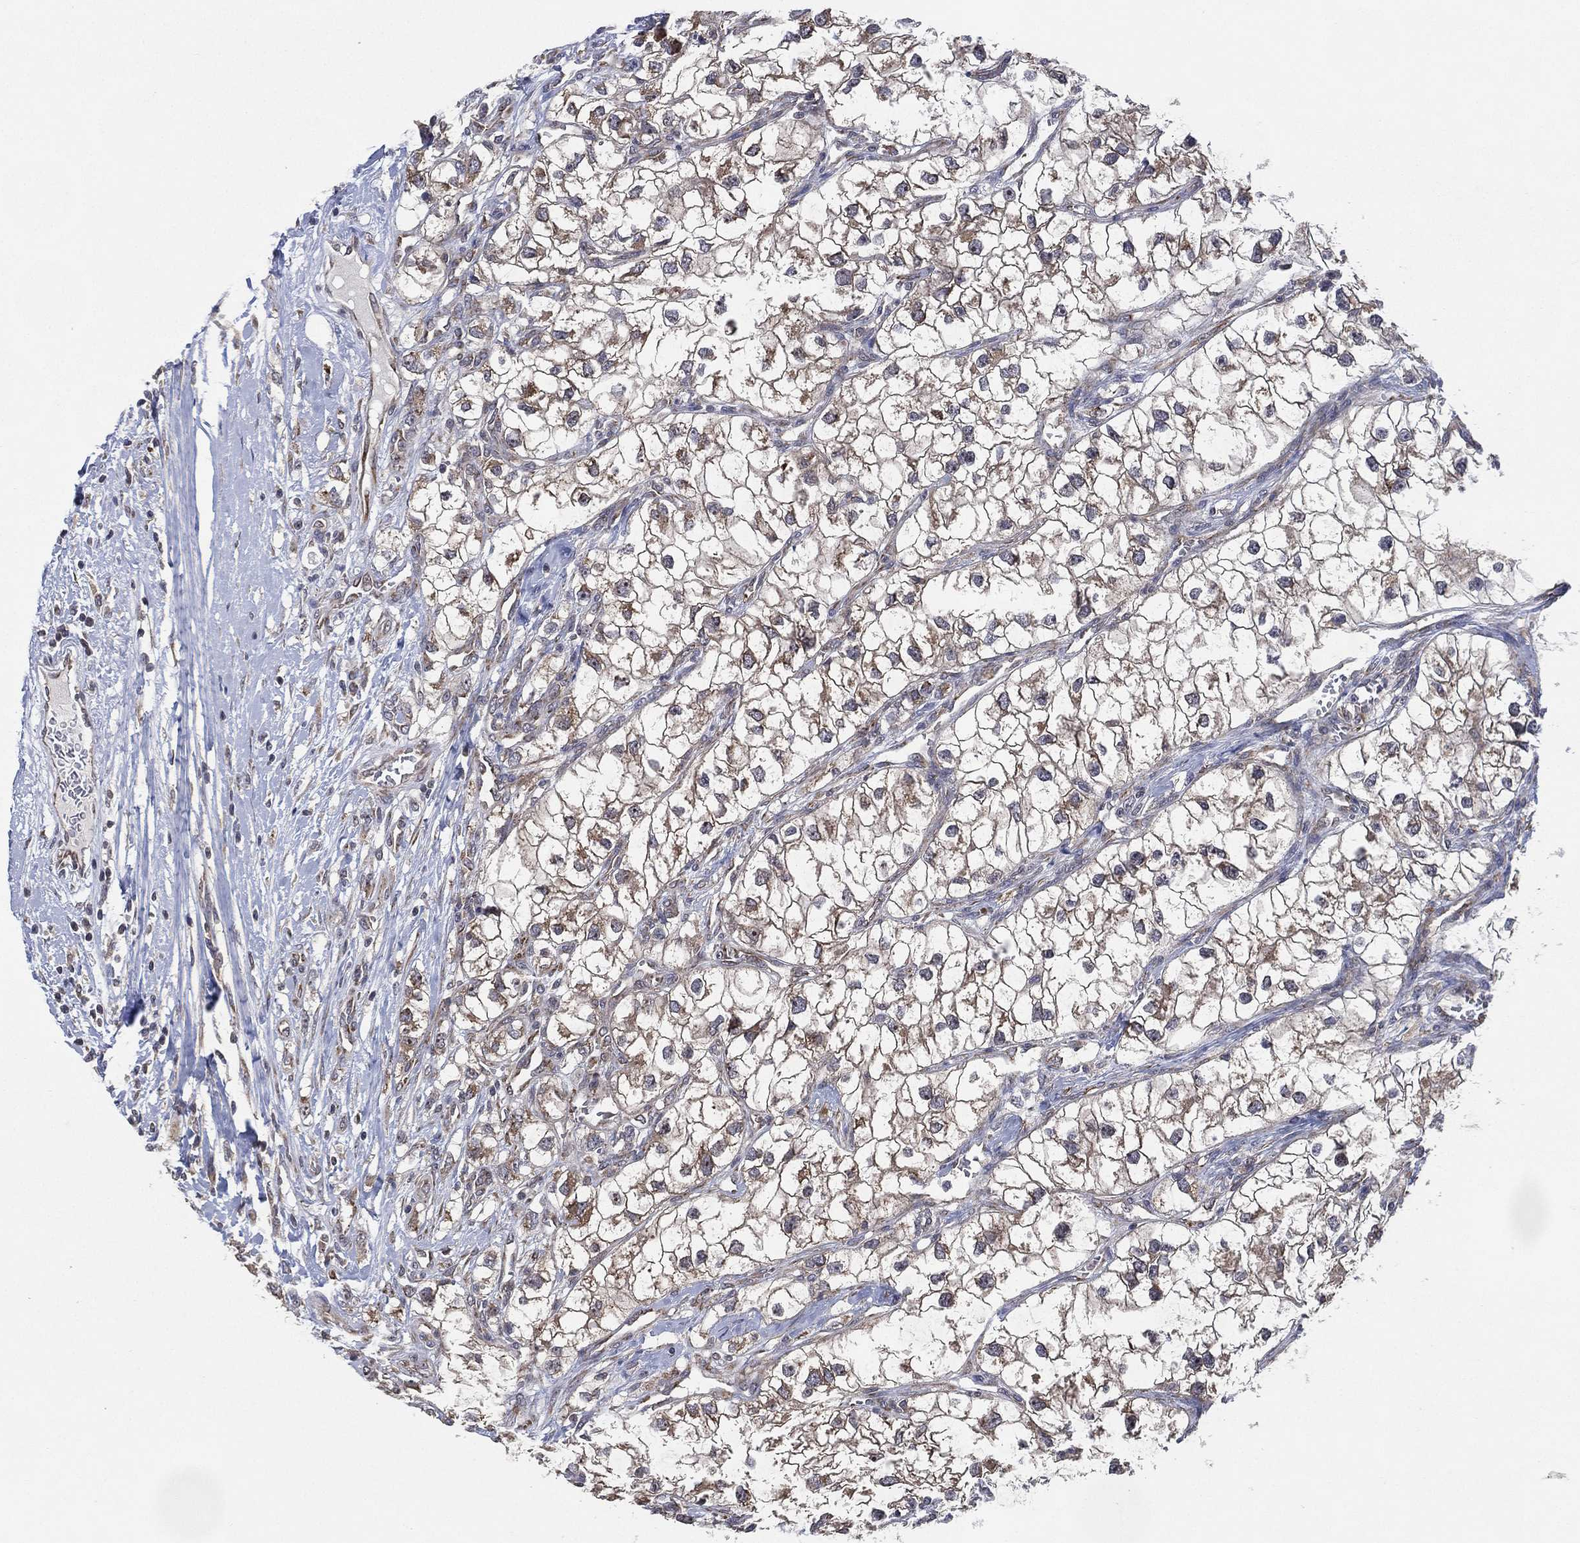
{"staining": {"intensity": "weak", "quantity": "25%-75%", "location": "cytoplasmic/membranous"}, "tissue": "renal cancer", "cell_type": "Tumor cells", "image_type": "cancer", "snomed": [{"axis": "morphology", "description": "Adenocarcinoma, NOS"}, {"axis": "topography", "description": "Kidney"}], "caption": "A brown stain highlights weak cytoplasmic/membranous staining of a protein in human adenocarcinoma (renal) tumor cells.", "gene": "FAM104A", "patient": {"sex": "male", "age": 59}}